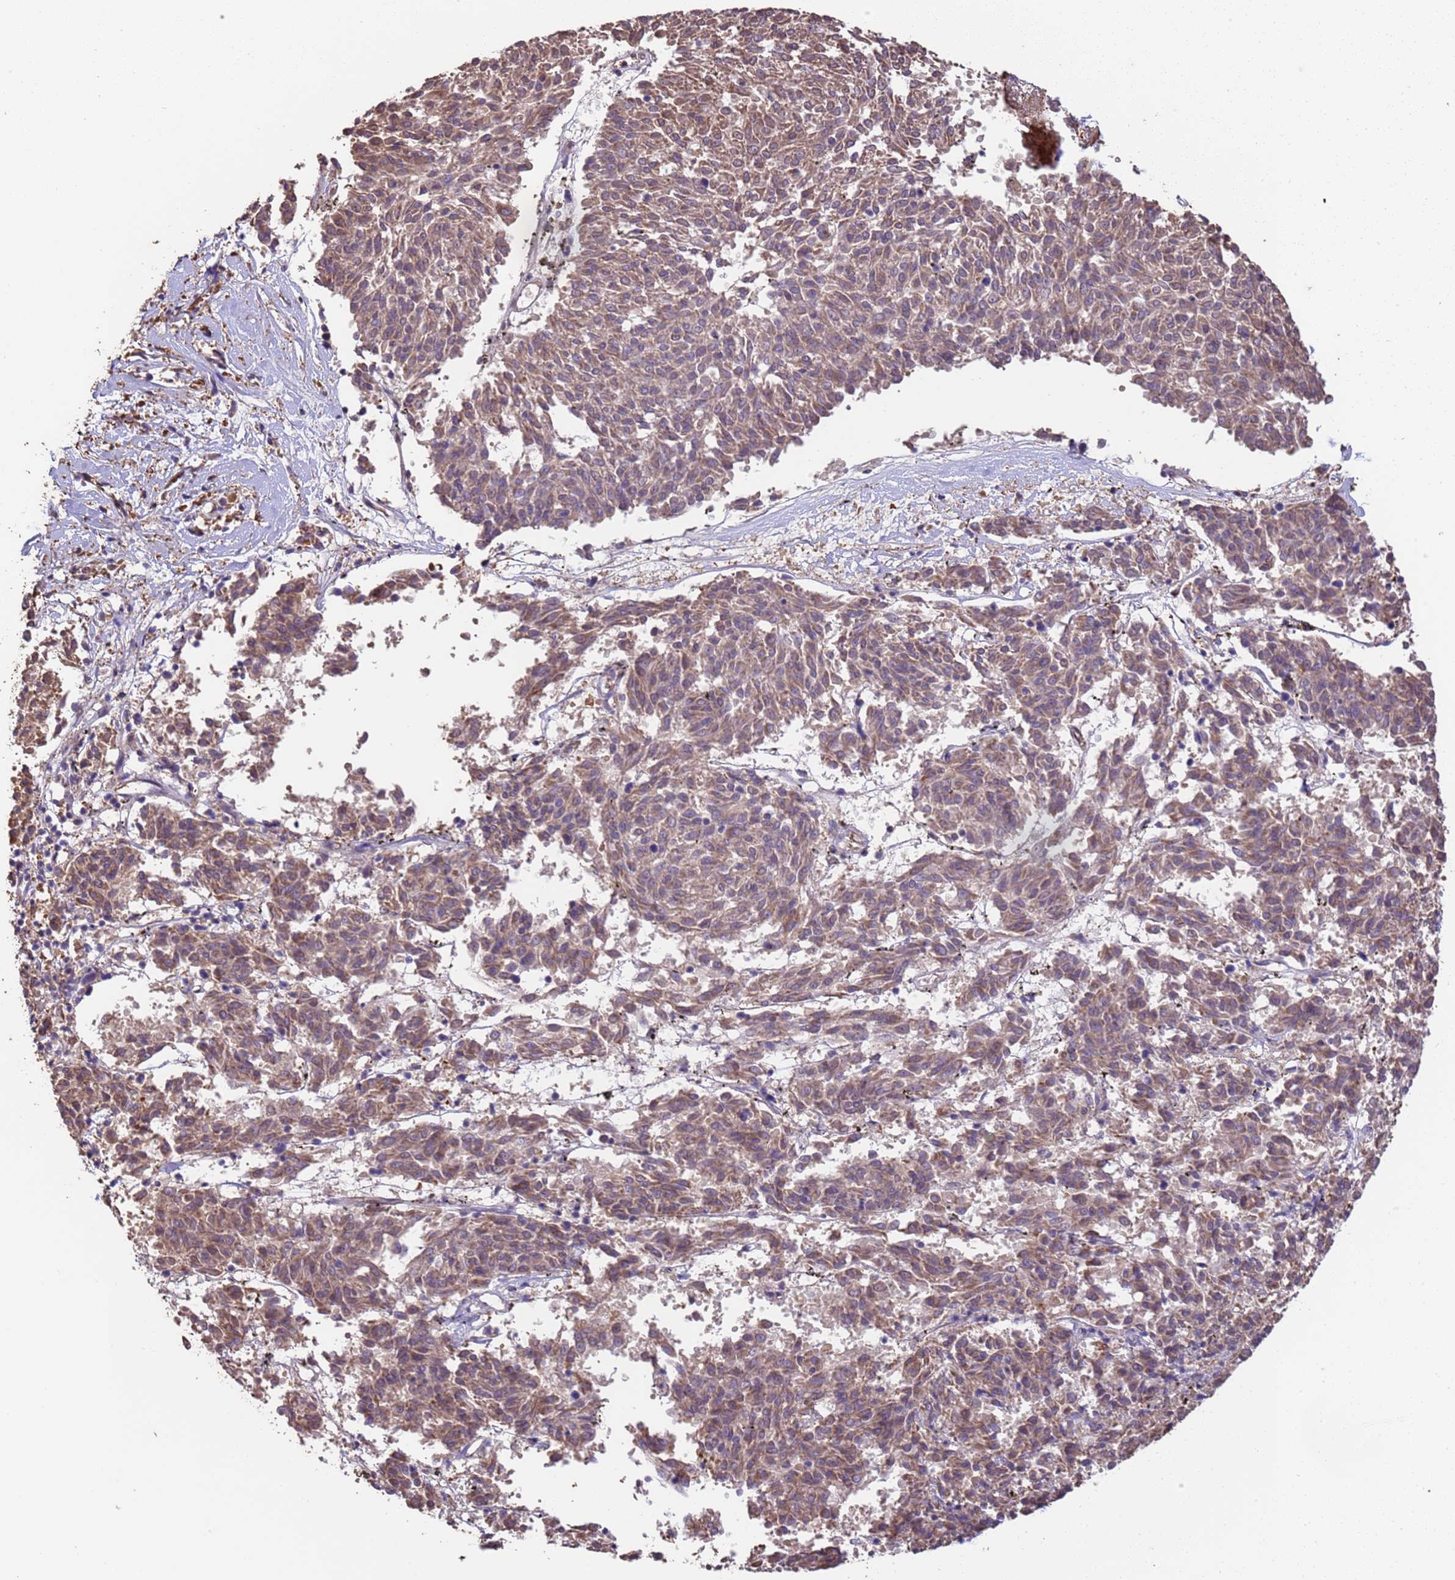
{"staining": {"intensity": "weak", "quantity": ">75%", "location": "cytoplasmic/membranous"}, "tissue": "melanoma", "cell_type": "Tumor cells", "image_type": "cancer", "snomed": [{"axis": "morphology", "description": "Malignant melanoma, NOS"}, {"axis": "topography", "description": "Skin"}], "caption": "Protein analysis of melanoma tissue exhibits weak cytoplasmic/membranous expression in approximately >75% of tumor cells. The protein of interest is shown in brown color, while the nuclei are stained blue.", "gene": "NPHP1", "patient": {"sex": "female", "age": 72}}